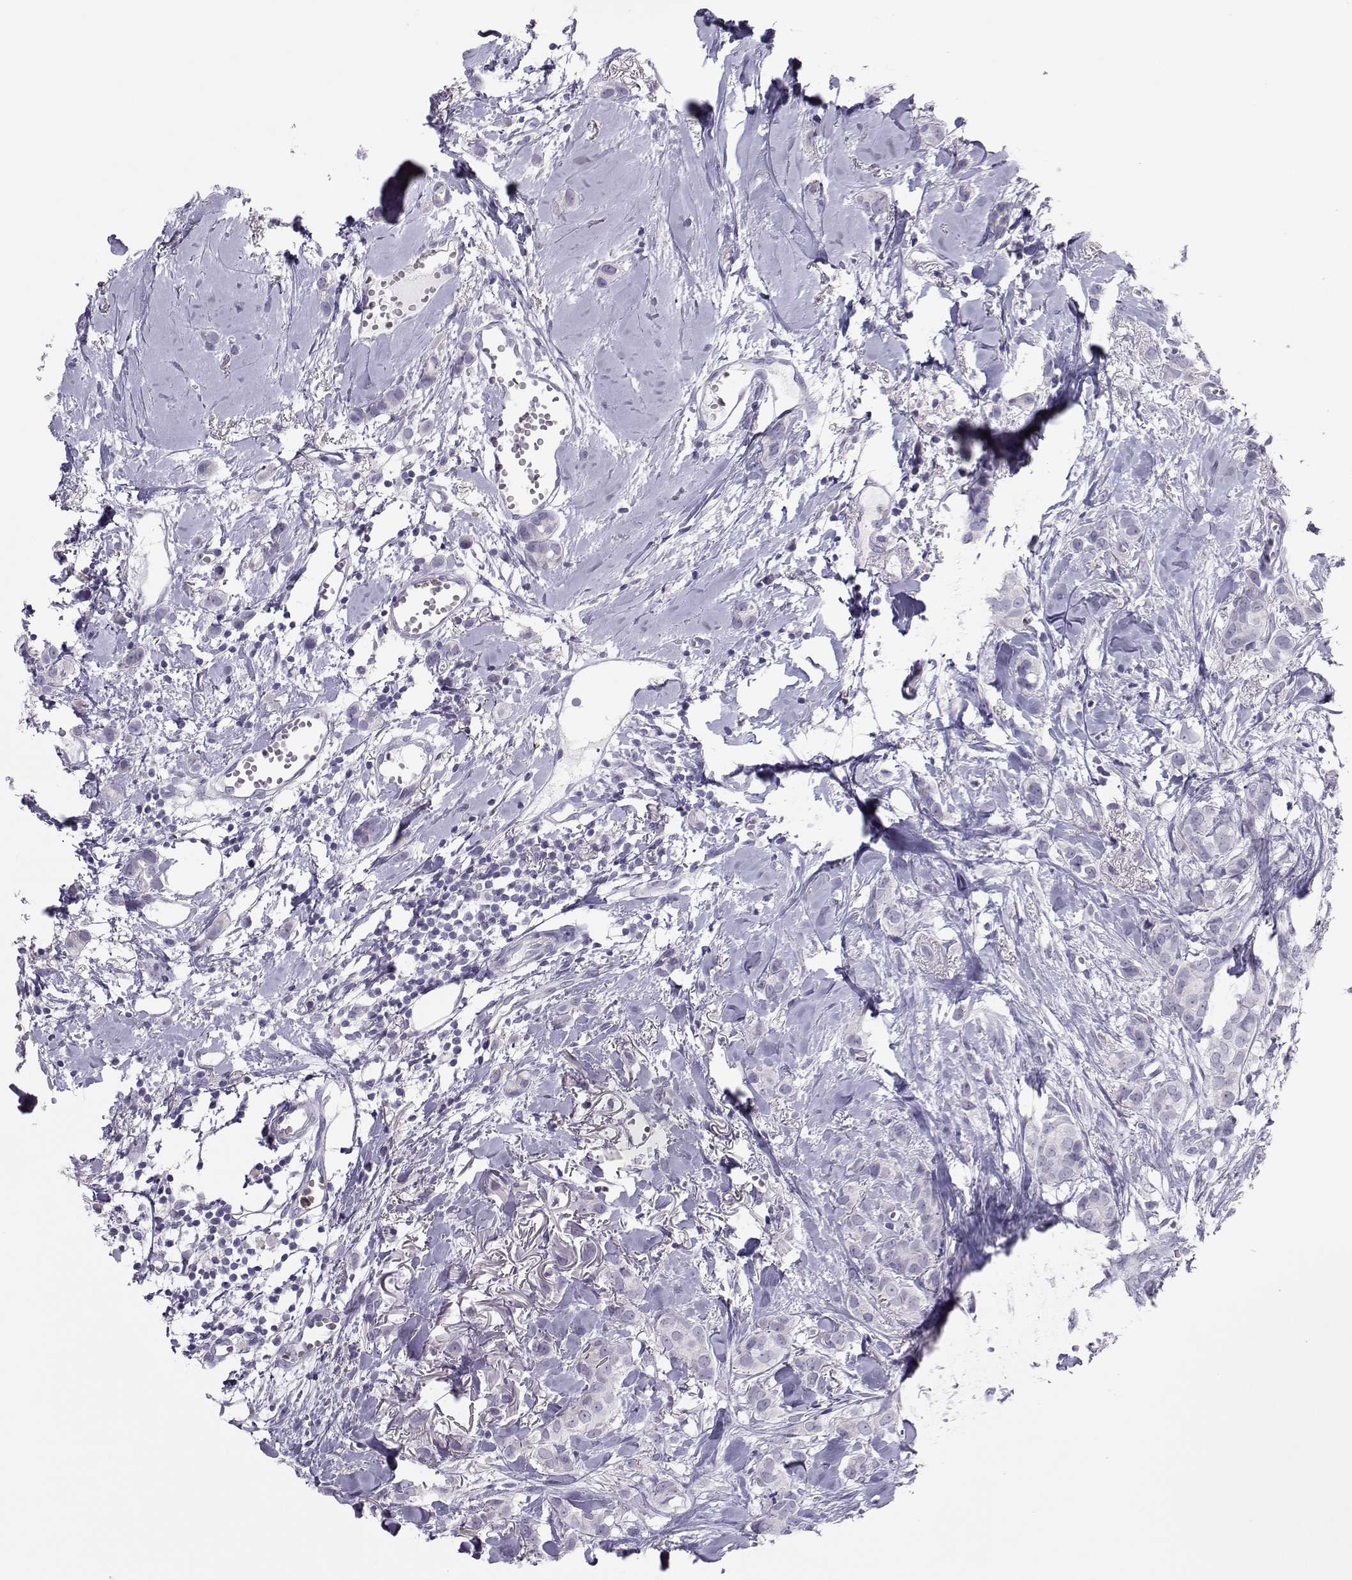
{"staining": {"intensity": "negative", "quantity": "none", "location": "none"}, "tissue": "breast cancer", "cell_type": "Tumor cells", "image_type": "cancer", "snomed": [{"axis": "morphology", "description": "Duct carcinoma"}, {"axis": "topography", "description": "Breast"}], "caption": "The photomicrograph demonstrates no significant positivity in tumor cells of breast infiltrating ductal carcinoma.", "gene": "TRPM7", "patient": {"sex": "female", "age": 85}}